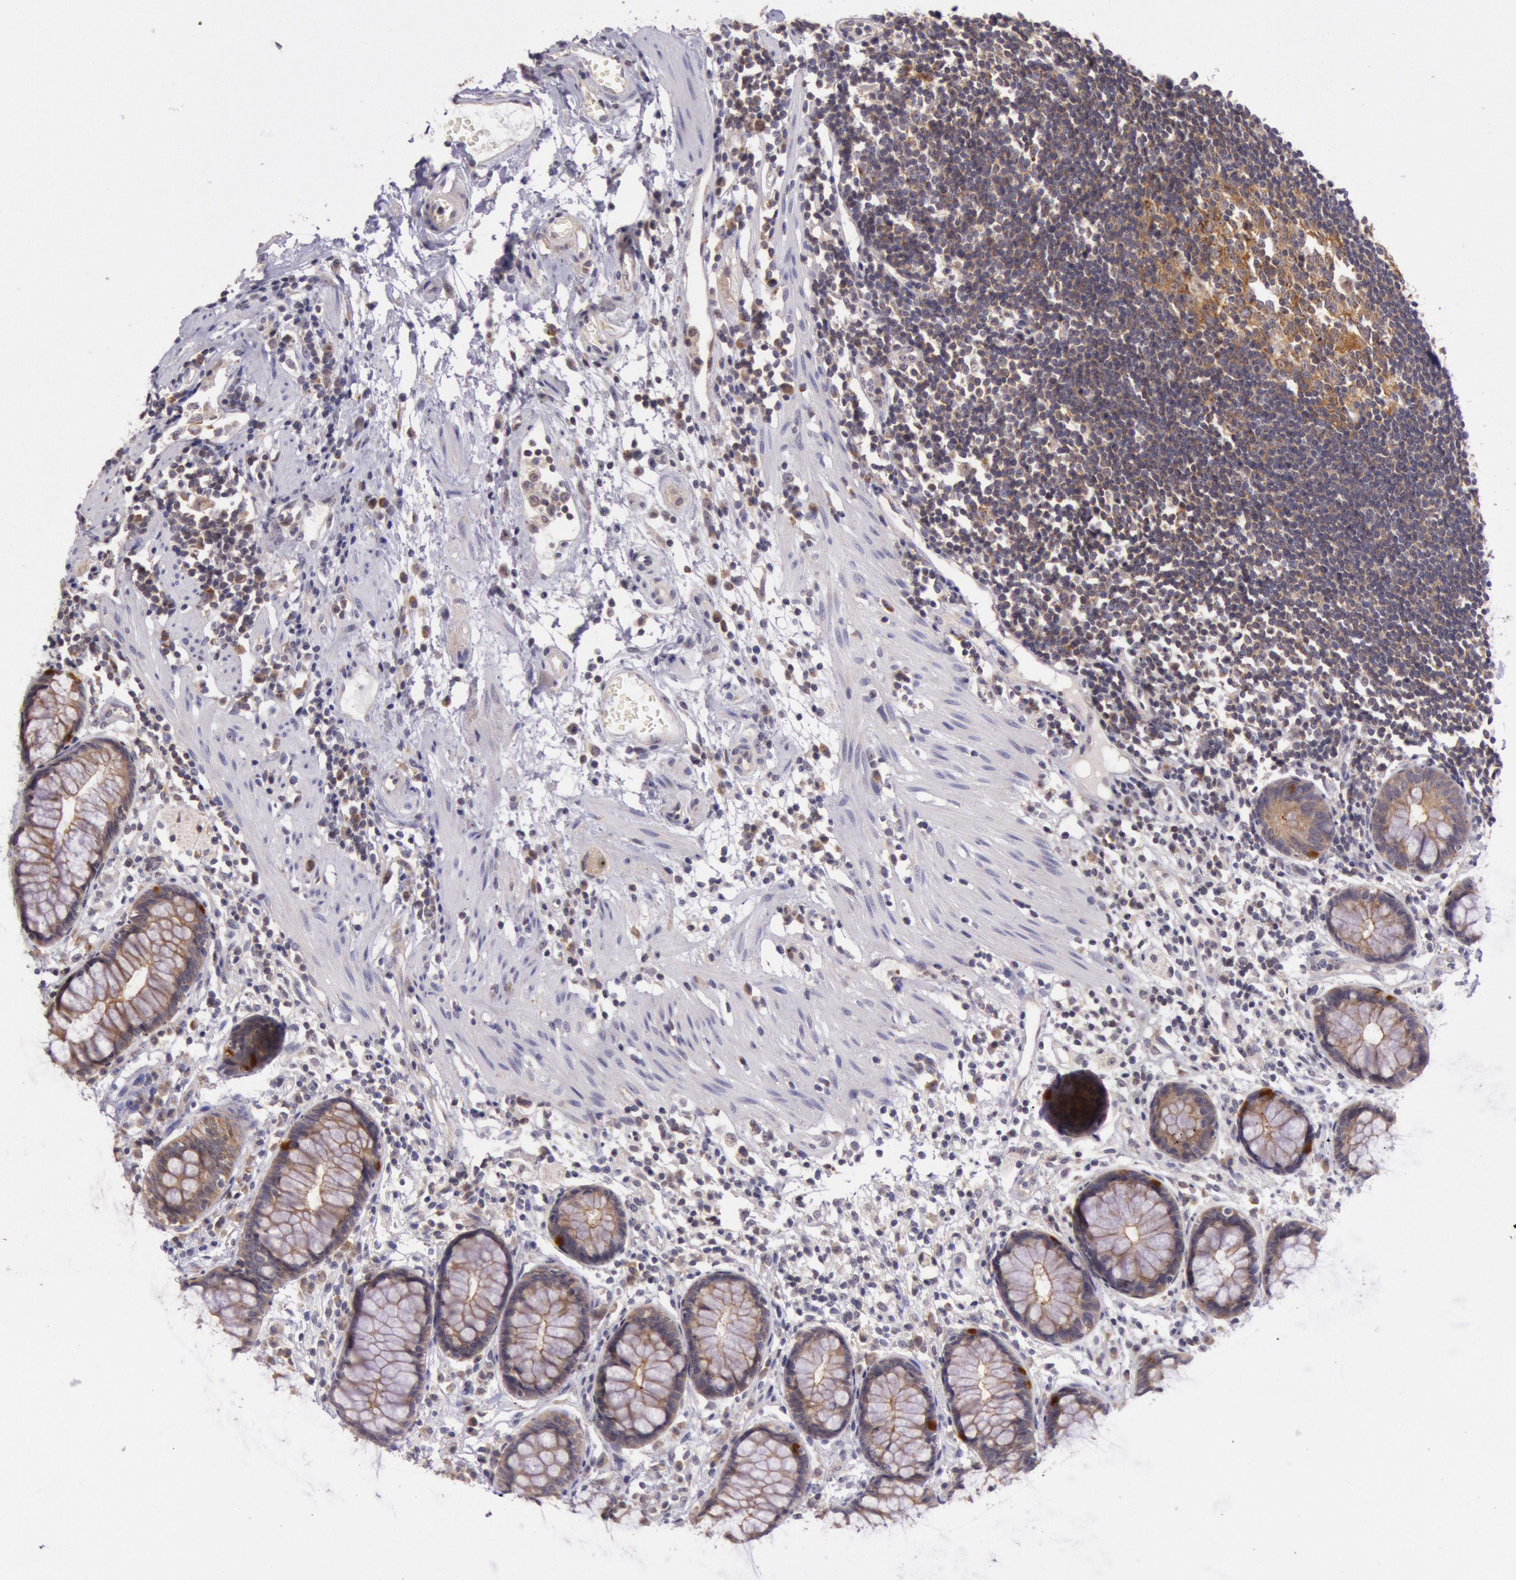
{"staining": {"intensity": "moderate", "quantity": ">75%", "location": "cytoplasmic/membranous"}, "tissue": "rectum", "cell_type": "Glandular cells", "image_type": "normal", "snomed": [{"axis": "morphology", "description": "Normal tissue, NOS"}, {"axis": "topography", "description": "Rectum"}], "caption": "Immunohistochemical staining of normal rectum exhibits moderate cytoplasmic/membranous protein expression in approximately >75% of glandular cells.", "gene": "CDK16", "patient": {"sex": "female", "age": 66}}